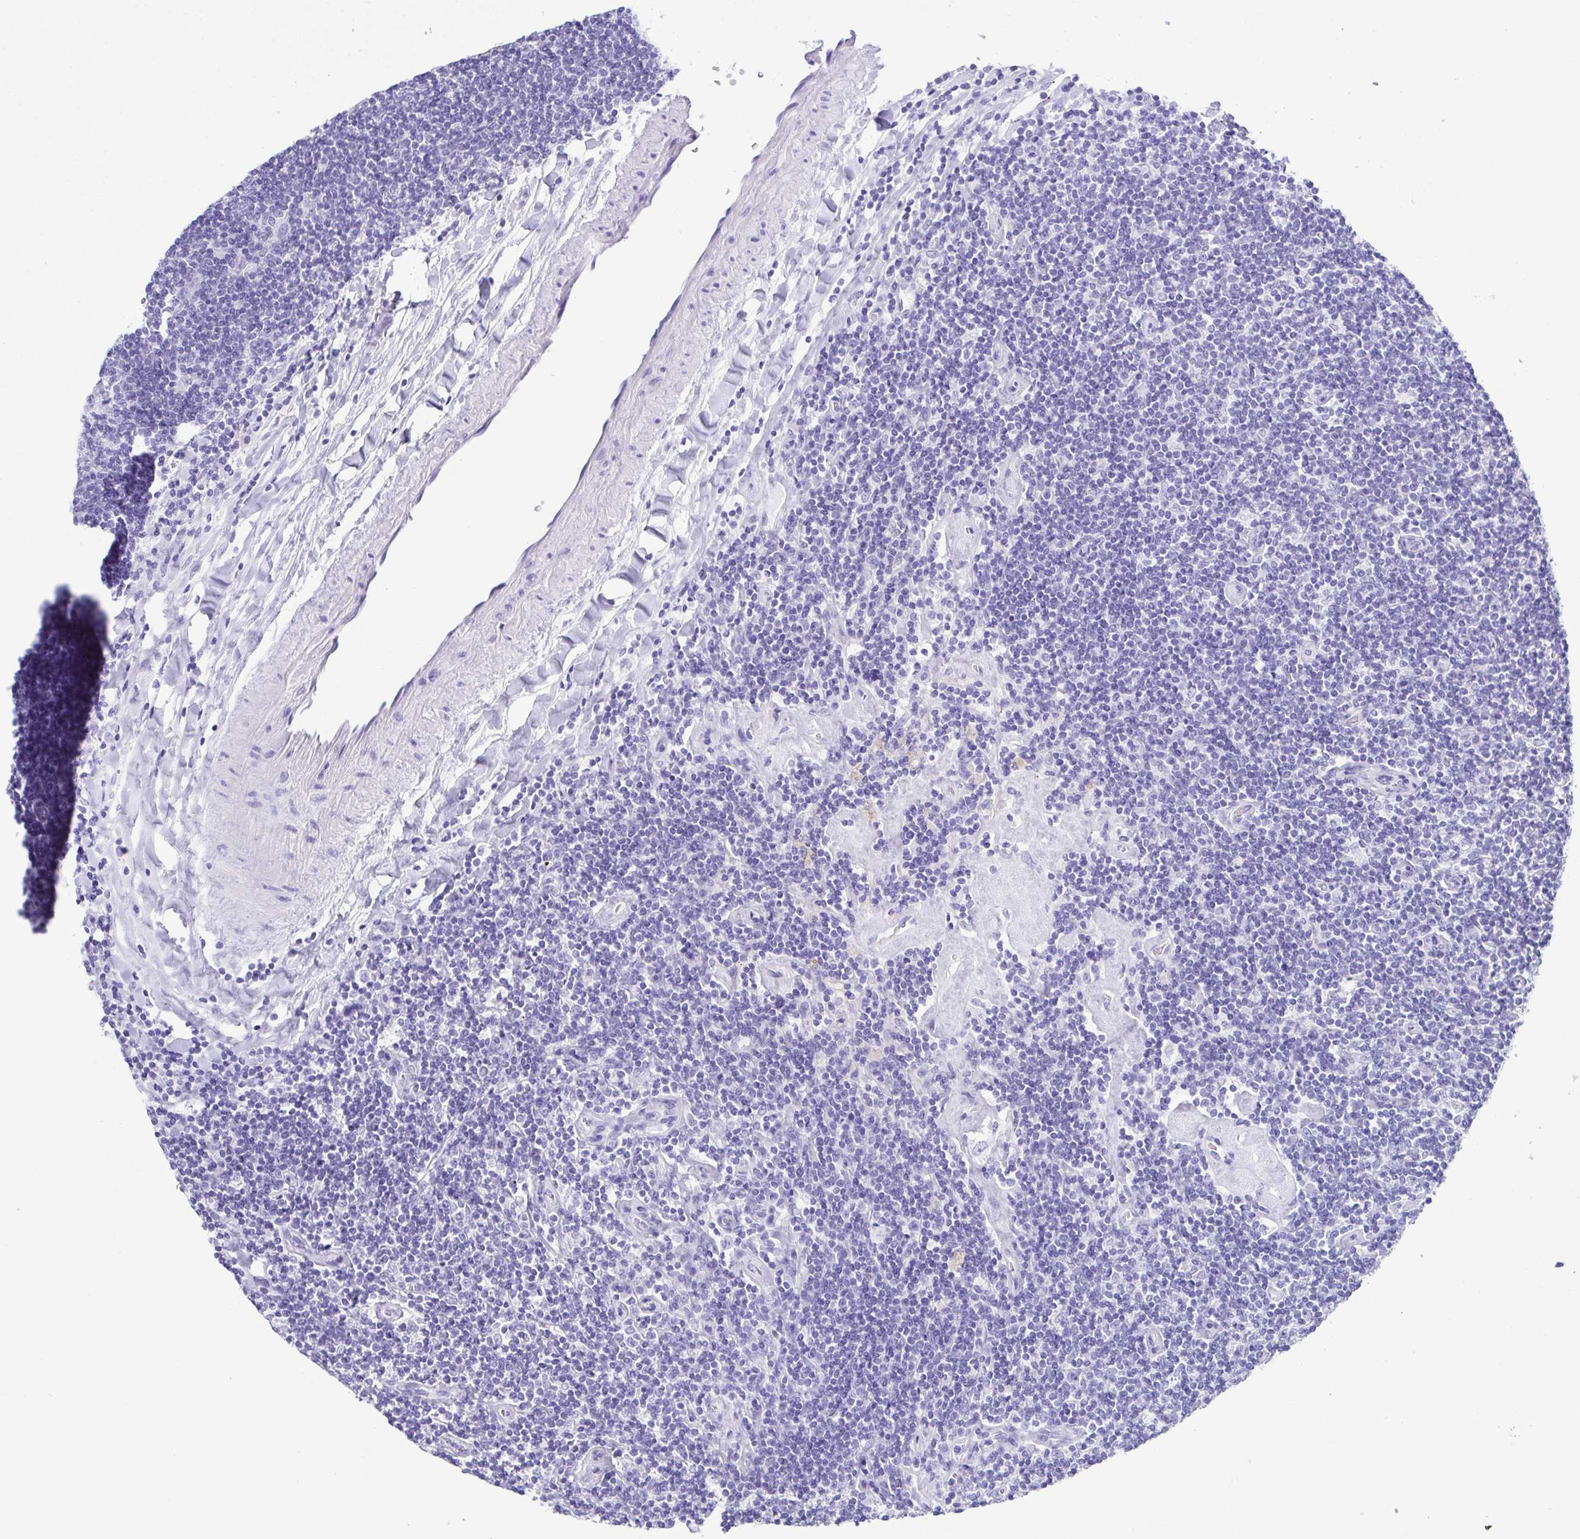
{"staining": {"intensity": "negative", "quantity": "none", "location": "none"}, "tissue": "lymphoma", "cell_type": "Tumor cells", "image_type": "cancer", "snomed": [{"axis": "morphology", "description": "Hodgkin's disease, NOS"}, {"axis": "topography", "description": "Lymph node"}], "caption": "High magnification brightfield microscopy of lymphoma stained with DAB (3,3'-diaminobenzidine) (brown) and counterstained with hematoxylin (blue): tumor cells show no significant expression.", "gene": "OVGP1", "patient": {"sex": "male", "age": 40}}